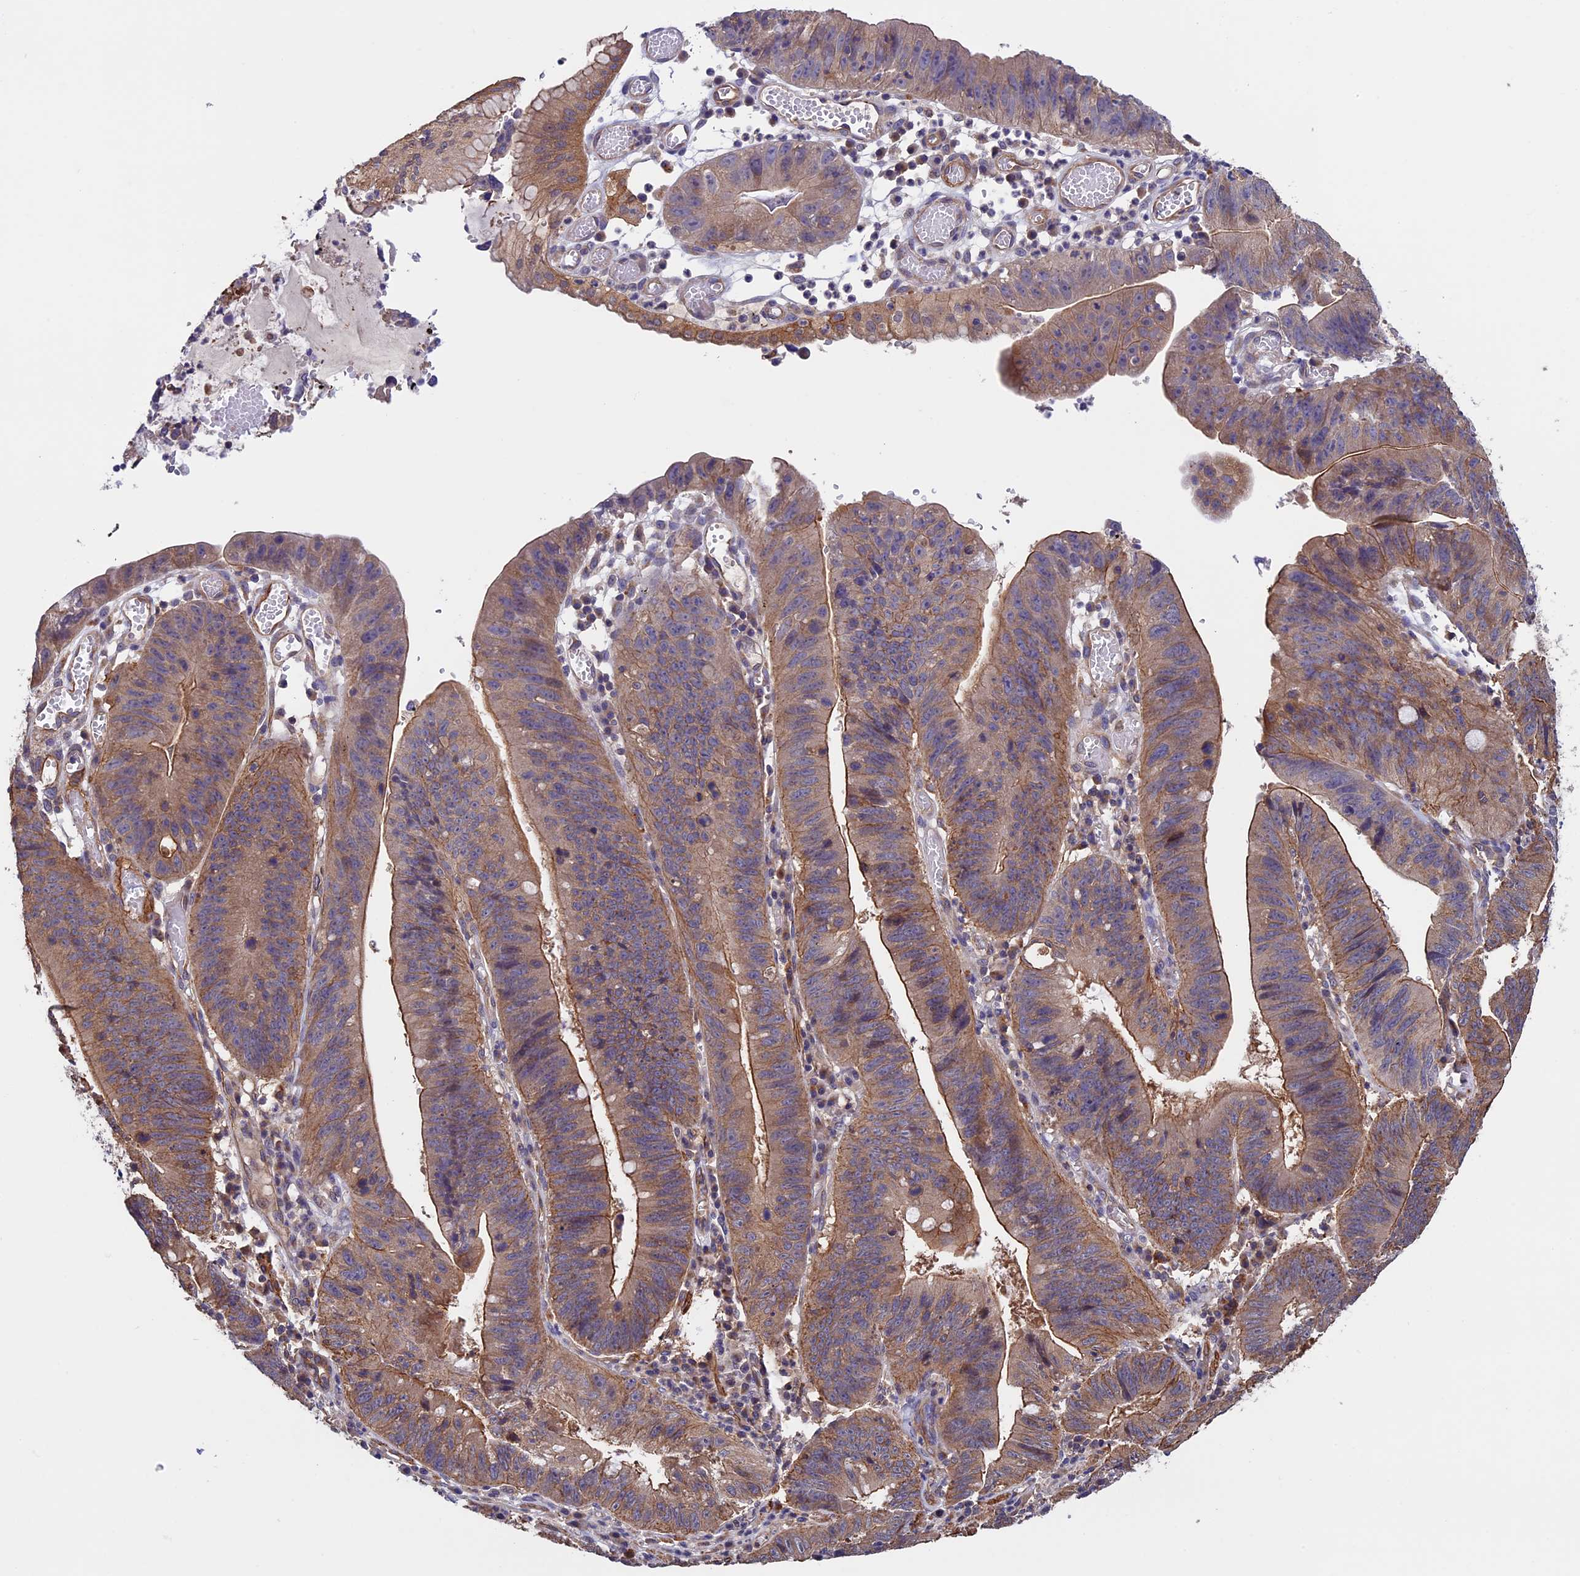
{"staining": {"intensity": "moderate", "quantity": "25%-75%", "location": "cytoplasmic/membranous"}, "tissue": "stomach cancer", "cell_type": "Tumor cells", "image_type": "cancer", "snomed": [{"axis": "morphology", "description": "Adenocarcinoma, NOS"}, {"axis": "topography", "description": "Stomach"}], "caption": "This image reveals immunohistochemistry staining of stomach cancer, with medium moderate cytoplasmic/membranous expression in approximately 25%-75% of tumor cells.", "gene": "SLC9A5", "patient": {"sex": "male", "age": 59}}